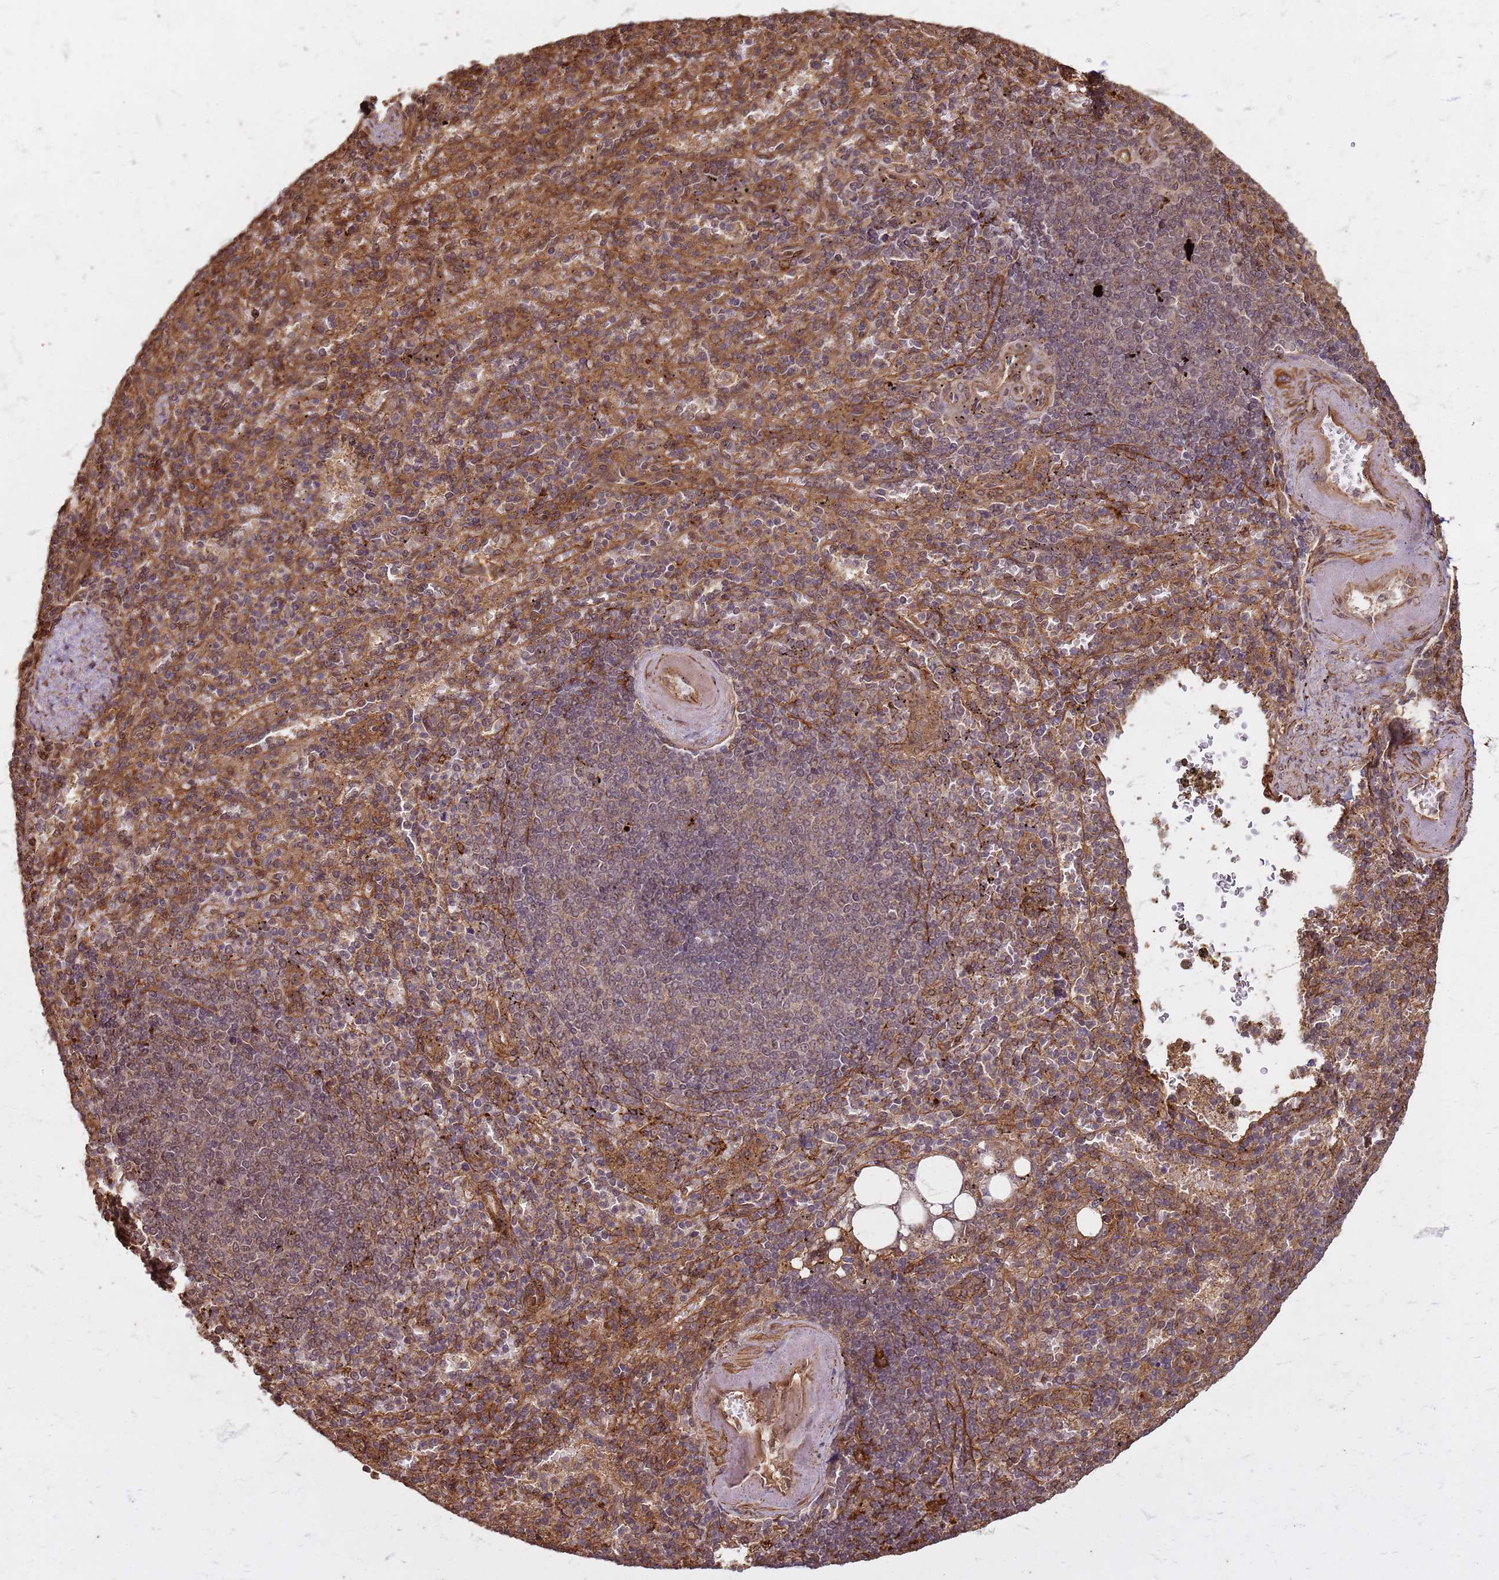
{"staining": {"intensity": "weak", "quantity": "25%-75%", "location": "cytoplasmic/membranous"}, "tissue": "spleen", "cell_type": "Cells in red pulp", "image_type": "normal", "snomed": [{"axis": "morphology", "description": "Normal tissue, NOS"}, {"axis": "topography", "description": "Spleen"}], "caption": "A micrograph of spleen stained for a protein reveals weak cytoplasmic/membranous brown staining in cells in red pulp.", "gene": "KIF26A", "patient": {"sex": "female", "age": 74}}